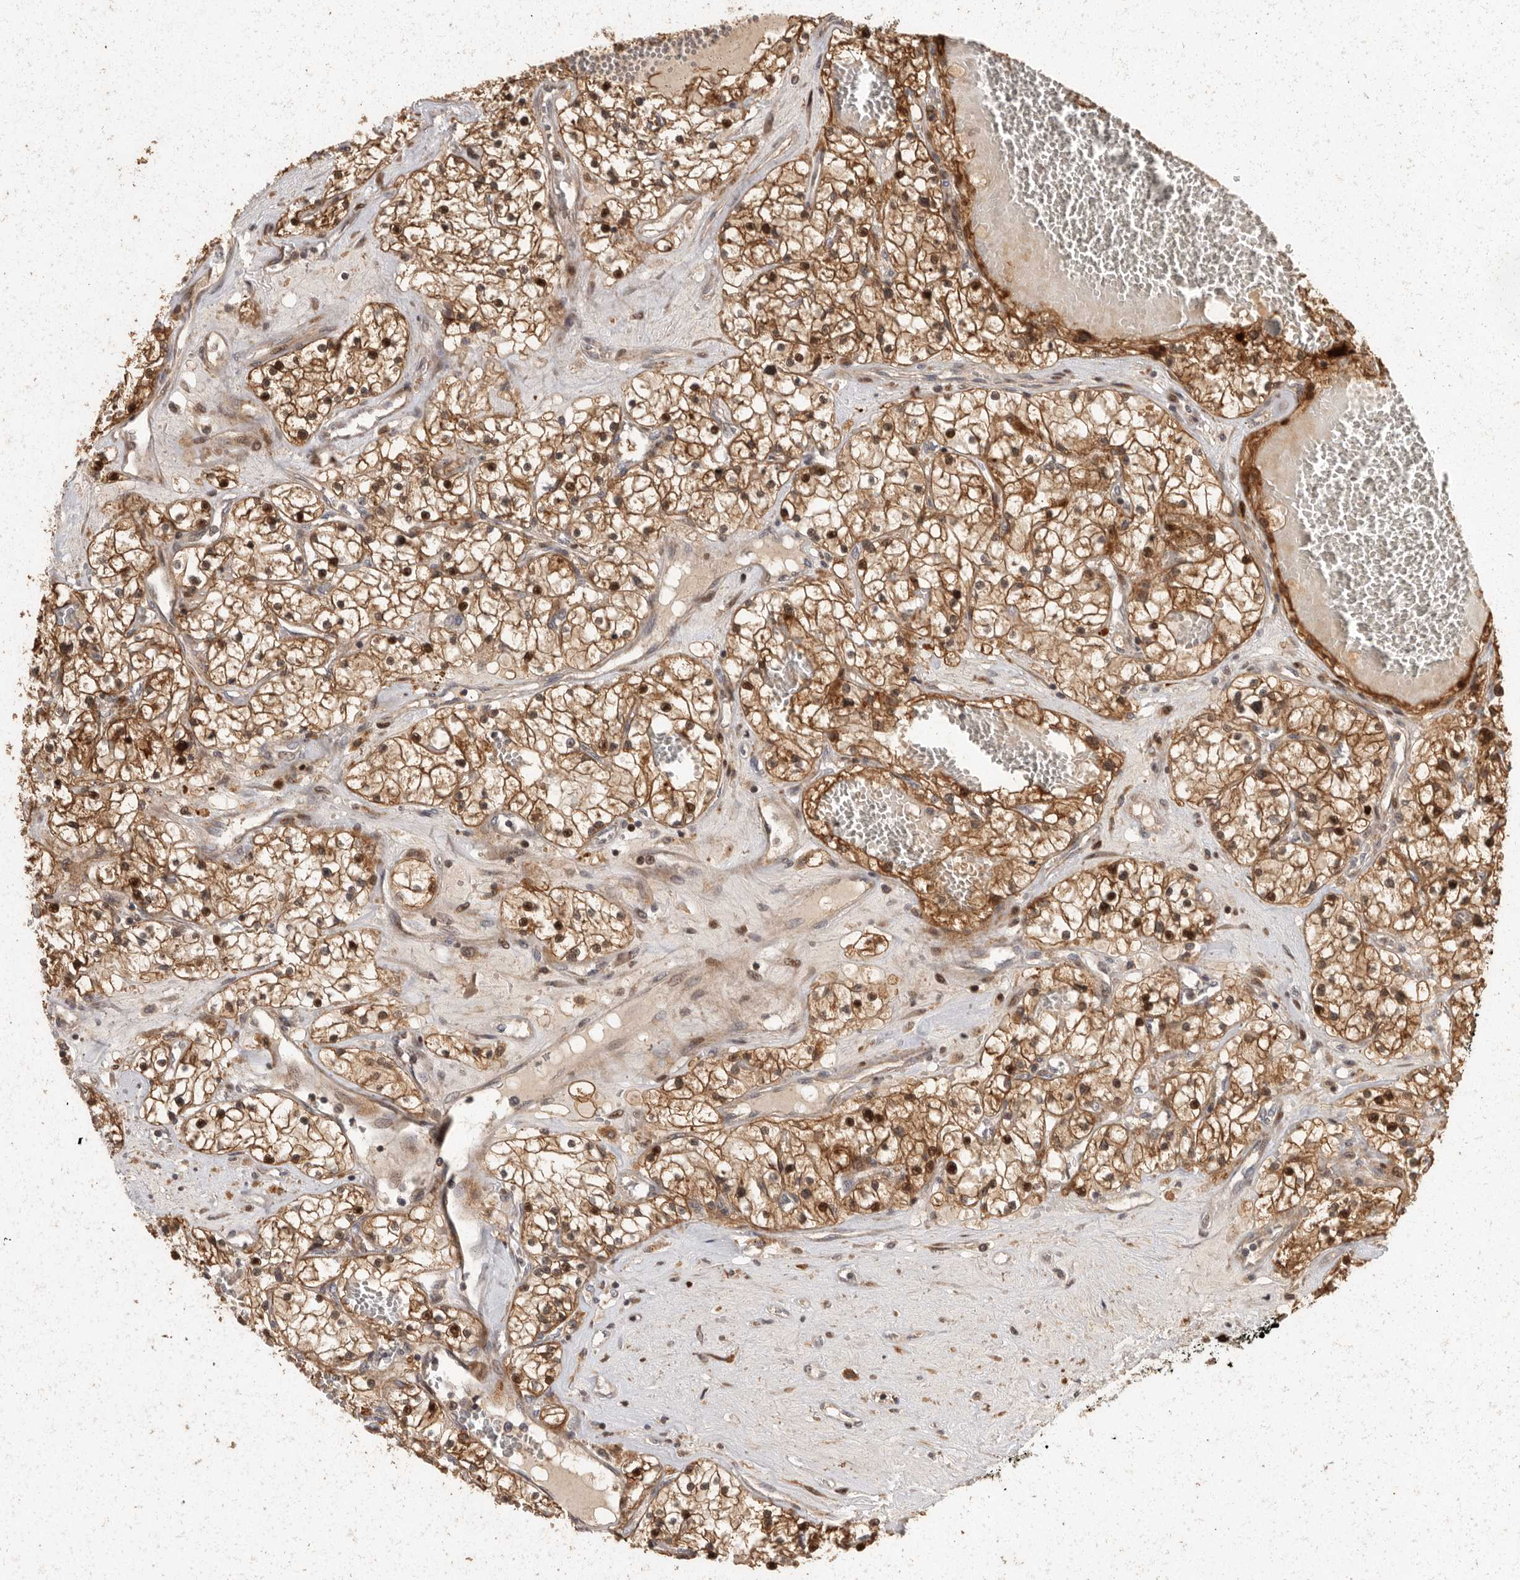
{"staining": {"intensity": "moderate", "quantity": ">75%", "location": "cytoplasmic/membranous,nuclear"}, "tissue": "renal cancer", "cell_type": "Tumor cells", "image_type": "cancer", "snomed": [{"axis": "morphology", "description": "Normal tissue, NOS"}, {"axis": "morphology", "description": "Adenocarcinoma, NOS"}, {"axis": "topography", "description": "Kidney"}], "caption": "Immunohistochemistry of human renal adenocarcinoma reveals medium levels of moderate cytoplasmic/membranous and nuclear expression in approximately >75% of tumor cells.", "gene": "SWT1", "patient": {"sex": "male", "age": 68}}